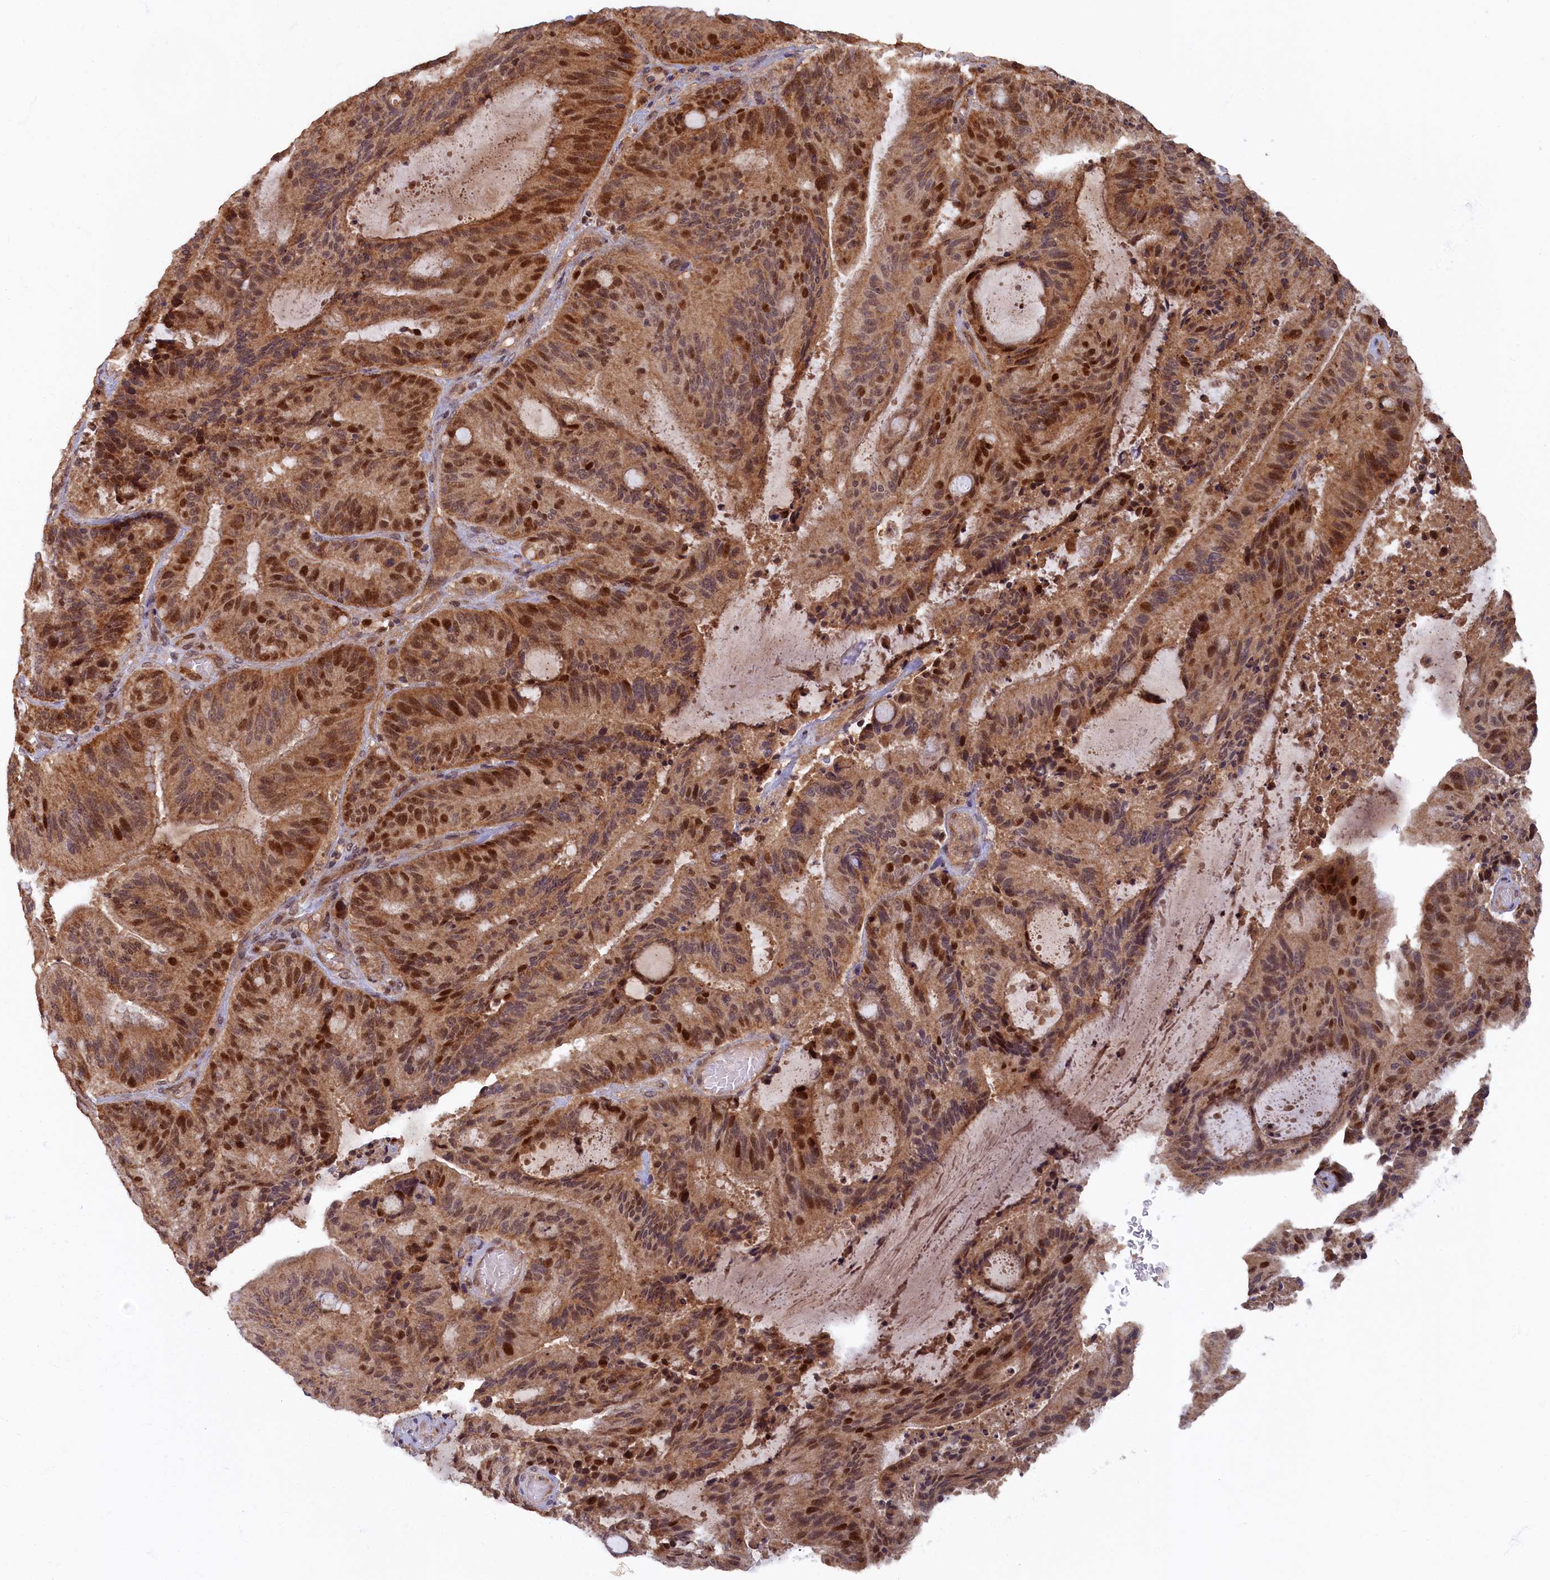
{"staining": {"intensity": "strong", "quantity": ">75%", "location": "cytoplasmic/membranous,nuclear"}, "tissue": "liver cancer", "cell_type": "Tumor cells", "image_type": "cancer", "snomed": [{"axis": "morphology", "description": "Normal tissue, NOS"}, {"axis": "morphology", "description": "Cholangiocarcinoma"}, {"axis": "topography", "description": "Liver"}, {"axis": "topography", "description": "Peripheral nerve tissue"}], "caption": "DAB immunohistochemical staining of human liver cancer (cholangiocarcinoma) reveals strong cytoplasmic/membranous and nuclear protein positivity in about >75% of tumor cells.", "gene": "BRCA1", "patient": {"sex": "female", "age": 73}}